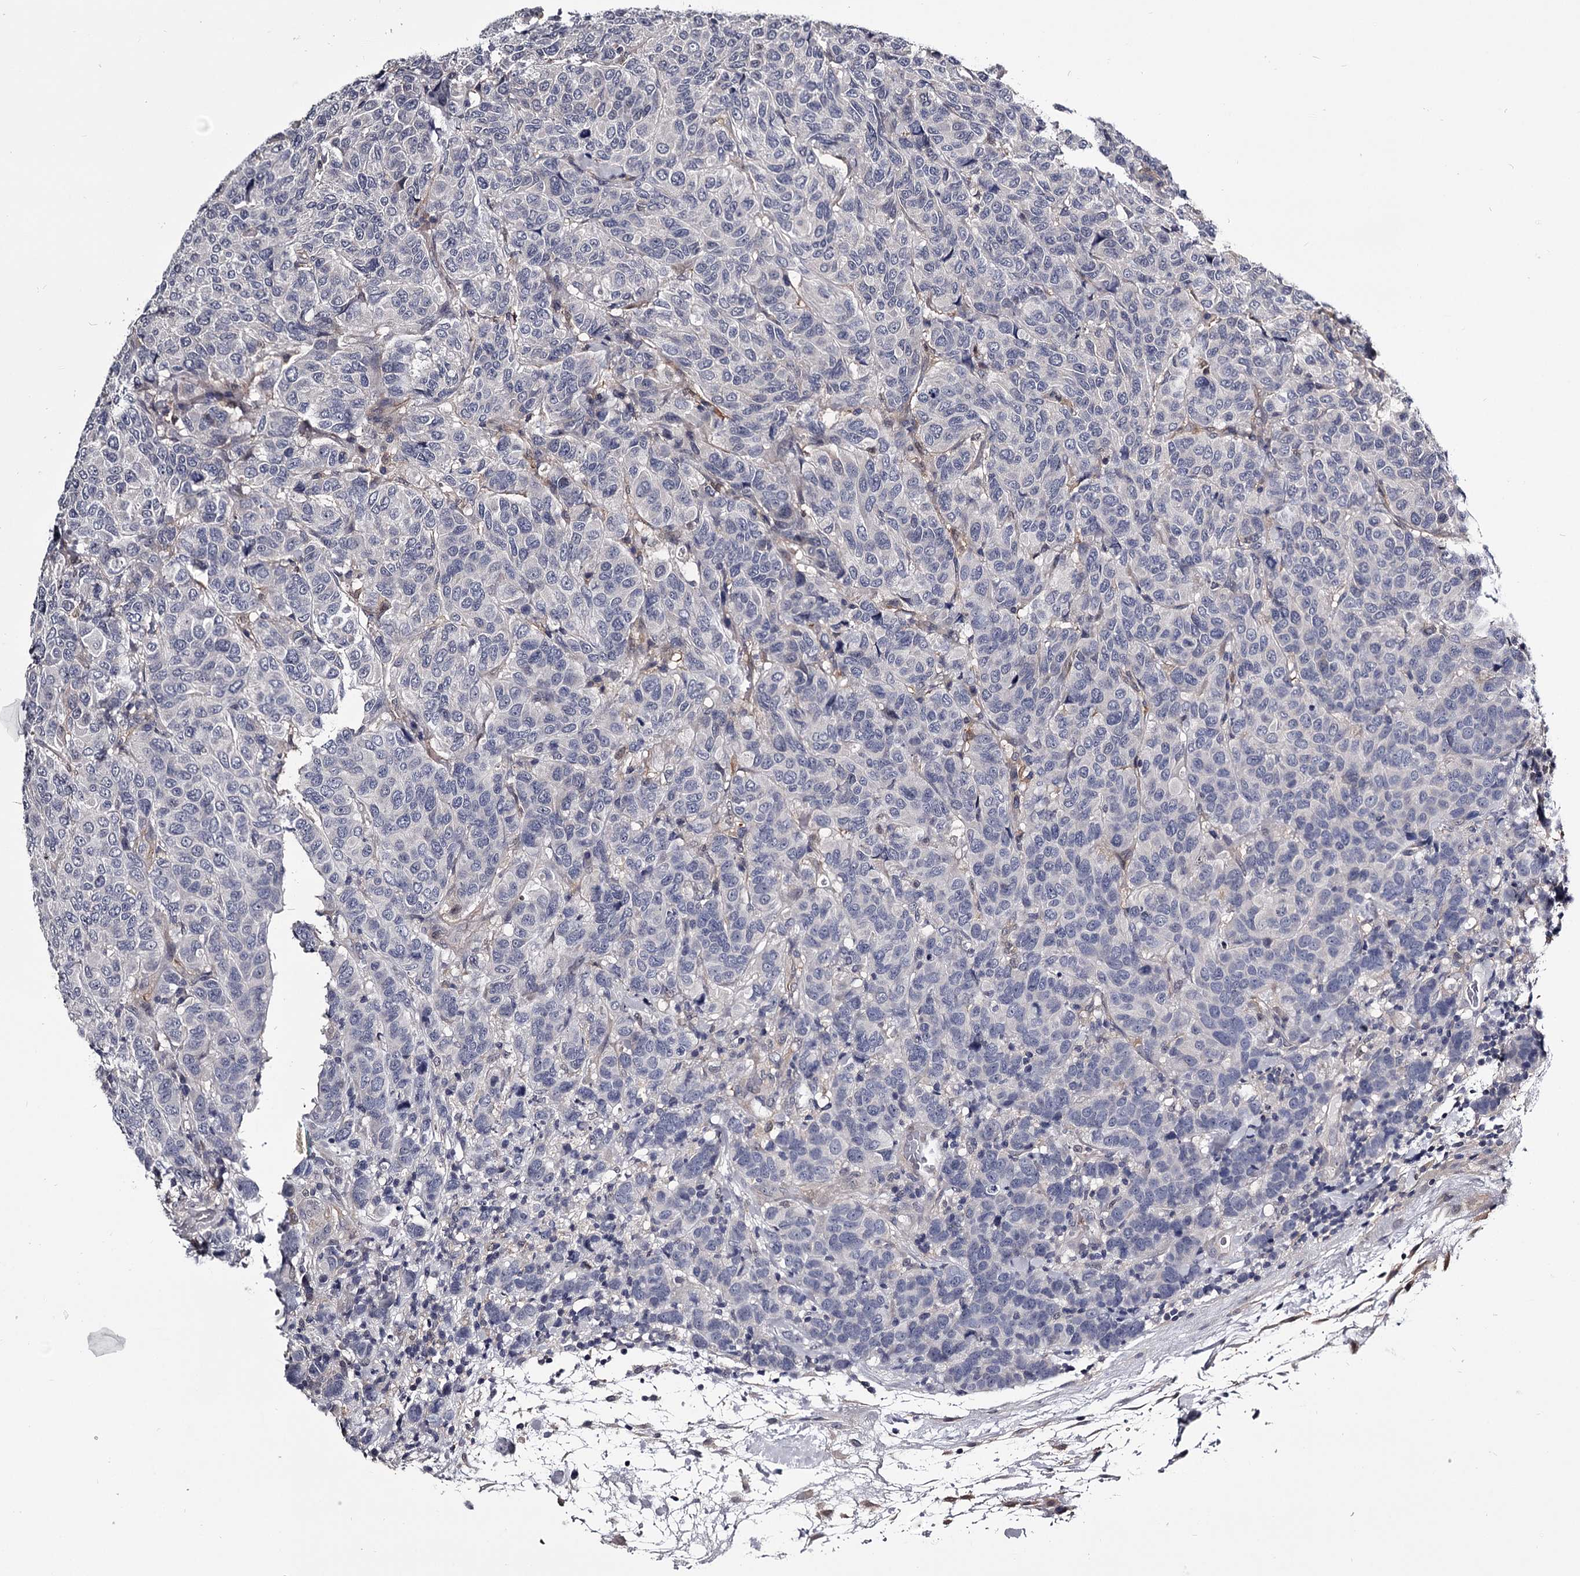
{"staining": {"intensity": "negative", "quantity": "none", "location": "none"}, "tissue": "breast cancer", "cell_type": "Tumor cells", "image_type": "cancer", "snomed": [{"axis": "morphology", "description": "Duct carcinoma"}, {"axis": "topography", "description": "Breast"}], "caption": "Human breast cancer stained for a protein using immunohistochemistry (IHC) exhibits no positivity in tumor cells.", "gene": "GSTO1", "patient": {"sex": "female", "age": 55}}